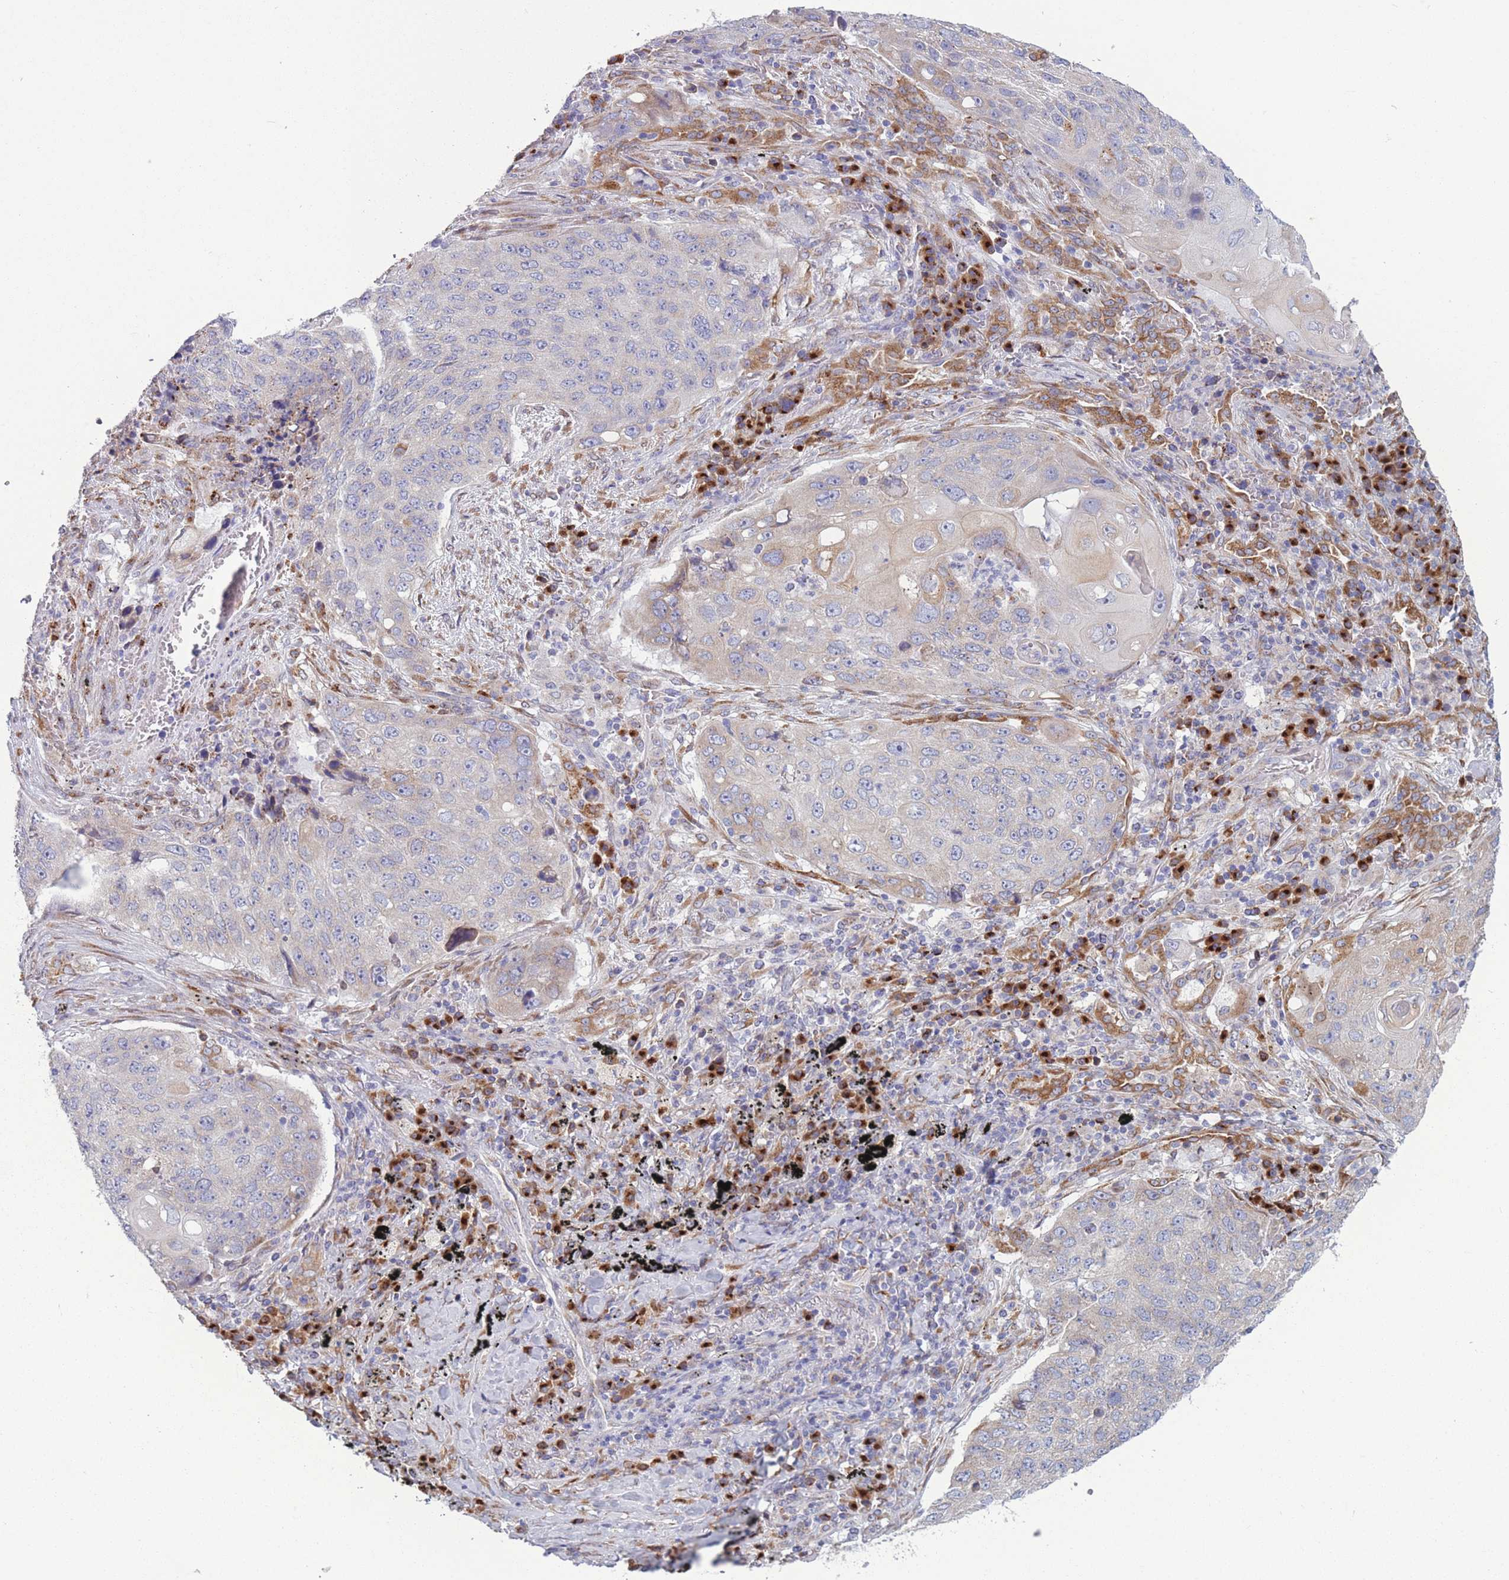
{"staining": {"intensity": "negative", "quantity": "none", "location": "none"}, "tissue": "lung cancer", "cell_type": "Tumor cells", "image_type": "cancer", "snomed": [{"axis": "morphology", "description": "Squamous cell carcinoma, NOS"}, {"axis": "topography", "description": "Lung"}], "caption": "Immunohistochemistry histopathology image of neoplastic tissue: human lung cancer stained with DAB exhibits no significant protein positivity in tumor cells.", "gene": "MRPL30", "patient": {"sex": "female", "age": 63}}